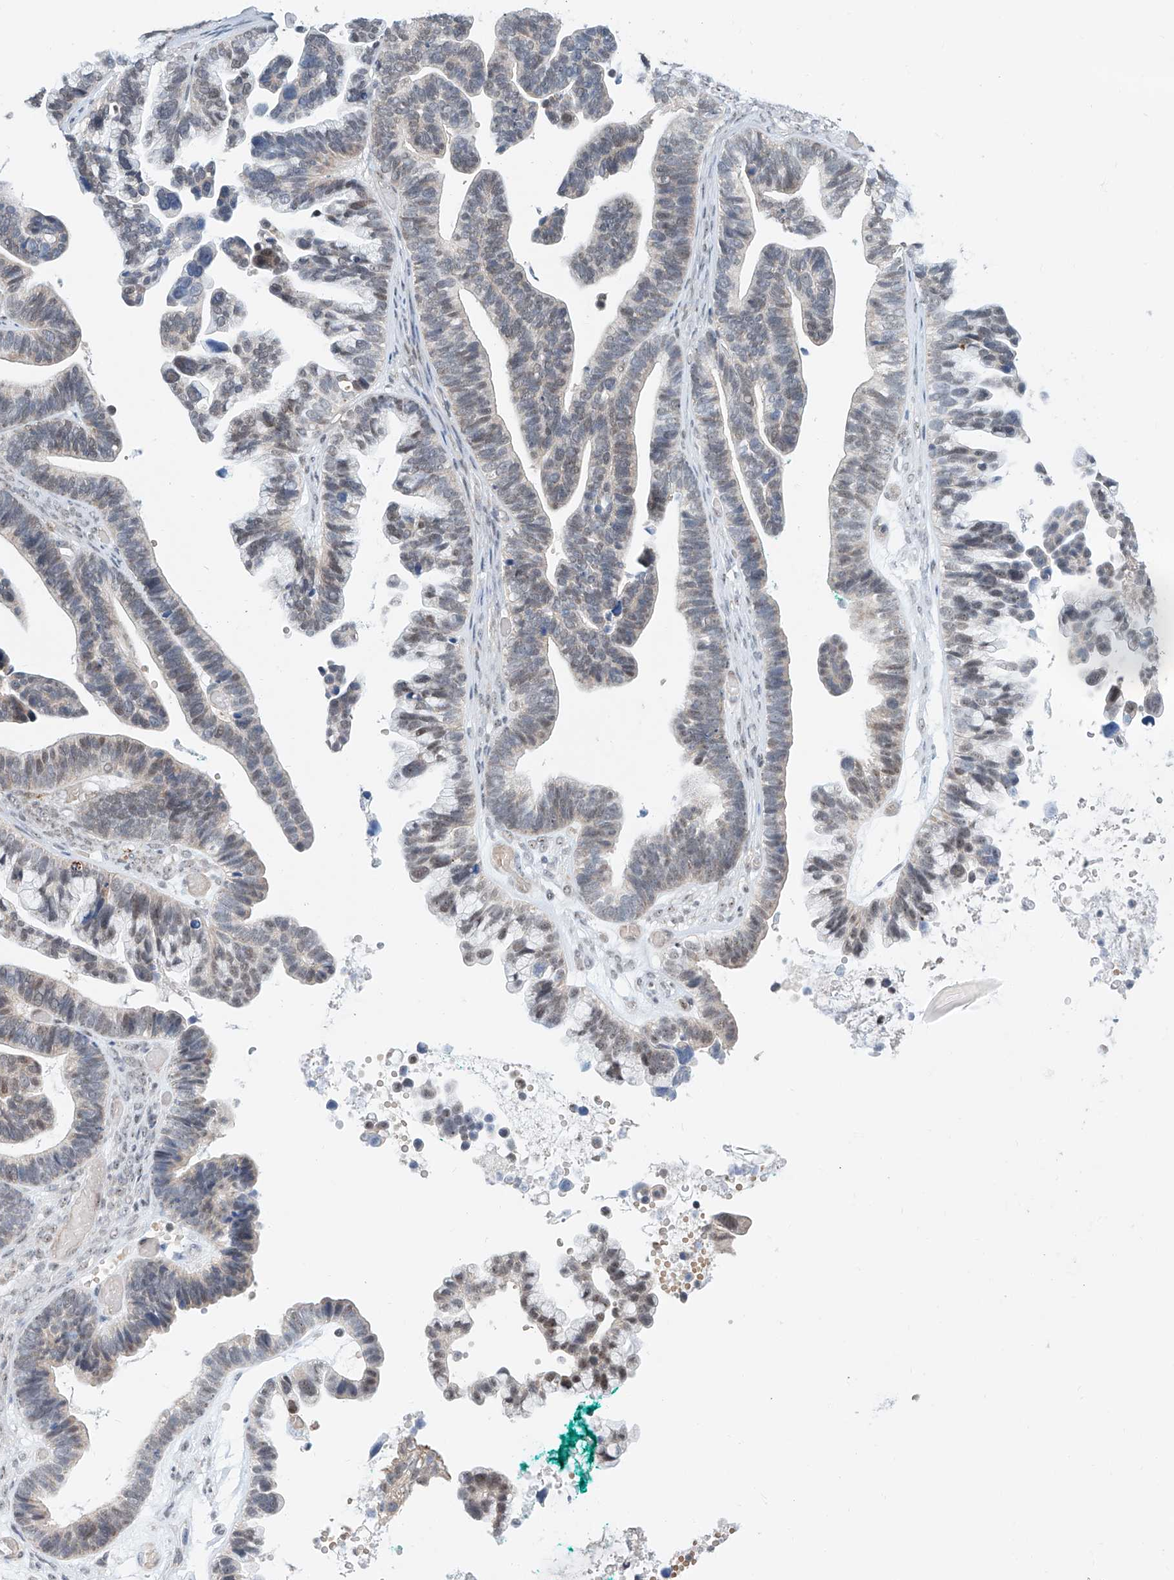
{"staining": {"intensity": "weak", "quantity": "25%-75%", "location": "nuclear"}, "tissue": "ovarian cancer", "cell_type": "Tumor cells", "image_type": "cancer", "snomed": [{"axis": "morphology", "description": "Cystadenocarcinoma, serous, NOS"}, {"axis": "topography", "description": "Ovary"}], "caption": "A brown stain highlights weak nuclear expression of a protein in human serous cystadenocarcinoma (ovarian) tumor cells.", "gene": "SDE2", "patient": {"sex": "female", "age": 56}}